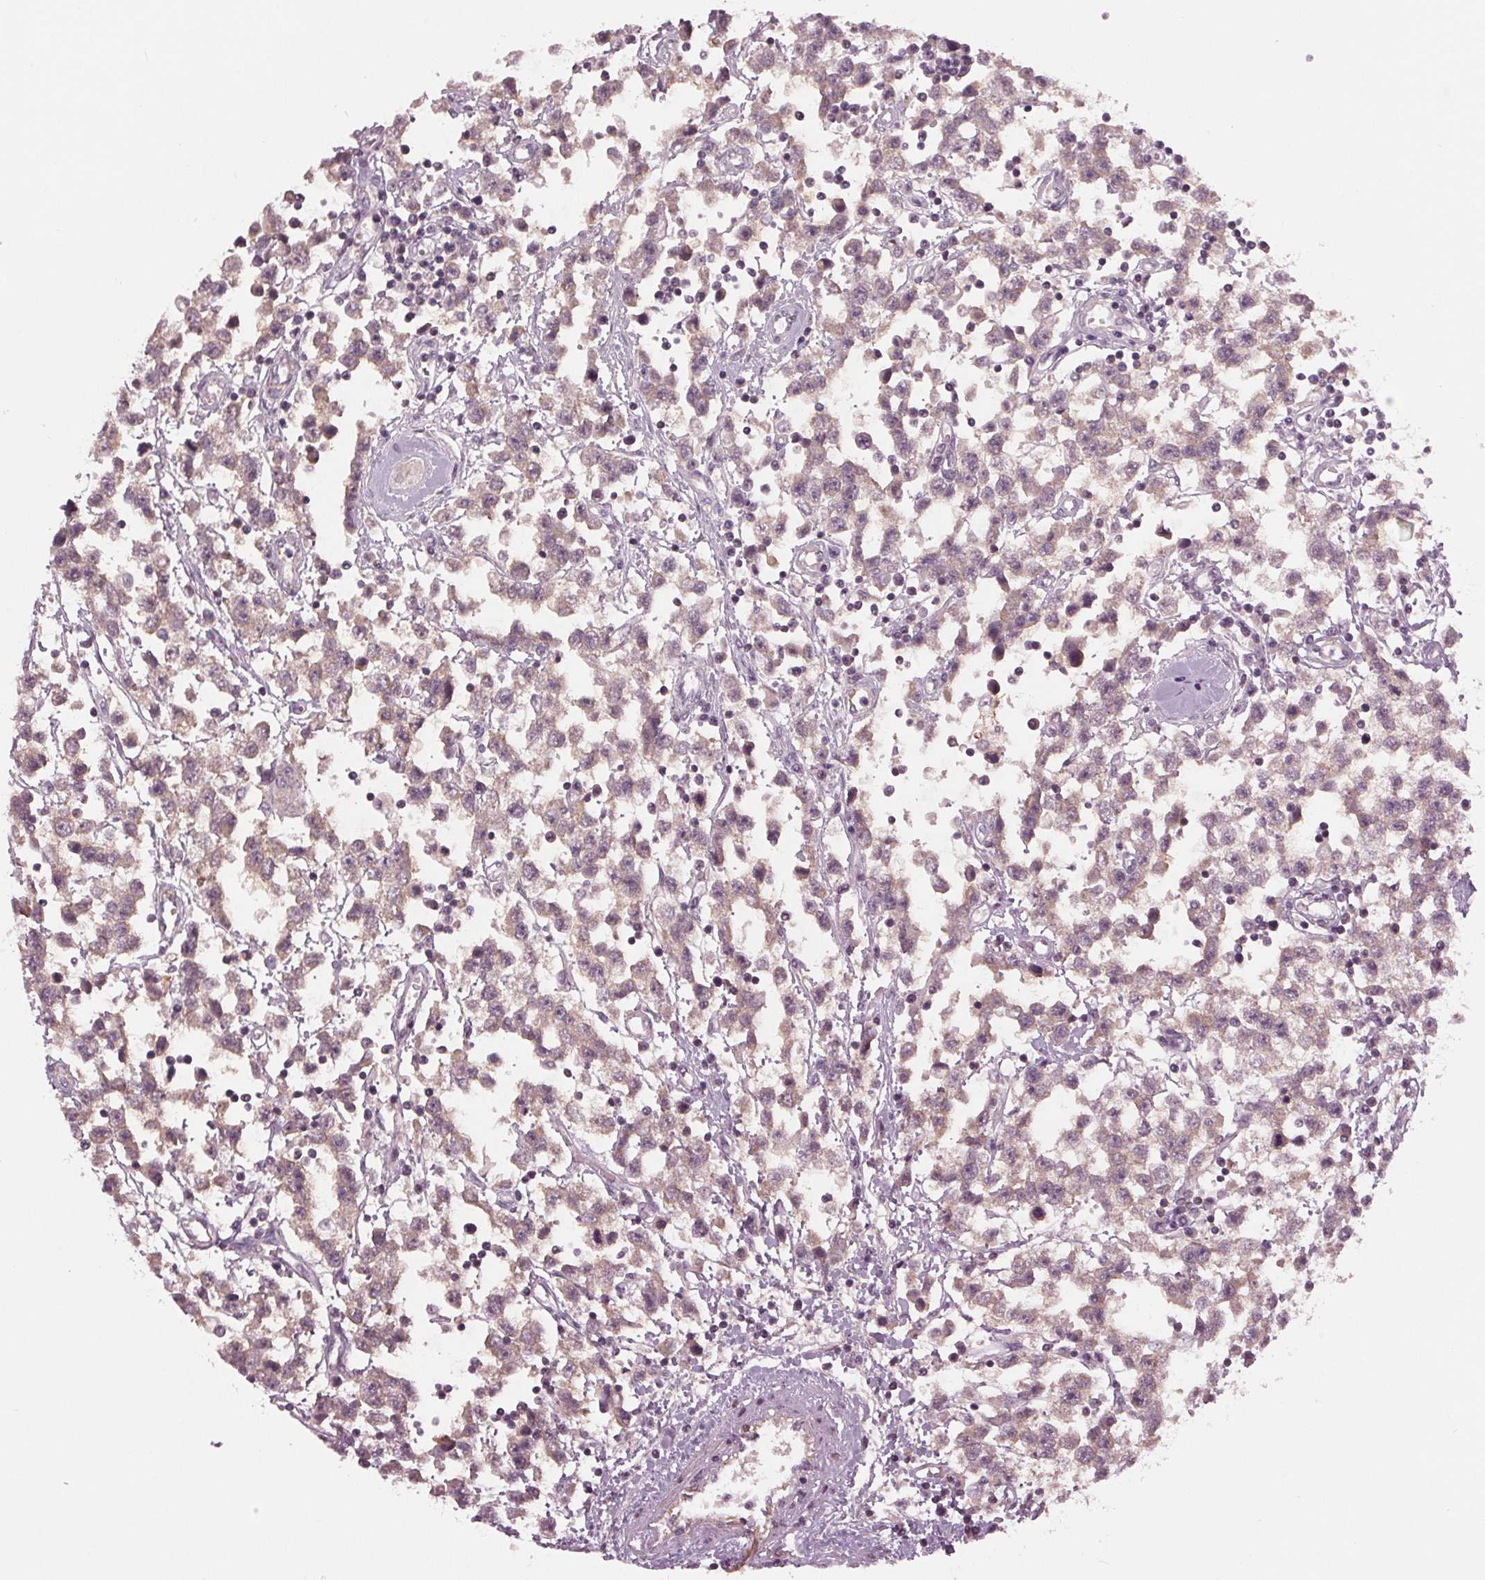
{"staining": {"intensity": "weak", "quantity": ">75%", "location": "cytoplasmic/membranous"}, "tissue": "testis cancer", "cell_type": "Tumor cells", "image_type": "cancer", "snomed": [{"axis": "morphology", "description": "Seminoma, NOS"}, {"axis": "topography", "description": "Testis"}], "caption": "An image showing weak cytoplasmic/membranous positivity in approximately >75% of tumor cells in seminoma (testis), as visualized by brown immunohistochemical staining.", "gene": "ZNF605", "patient": {"sex": "male", "age": 34}}